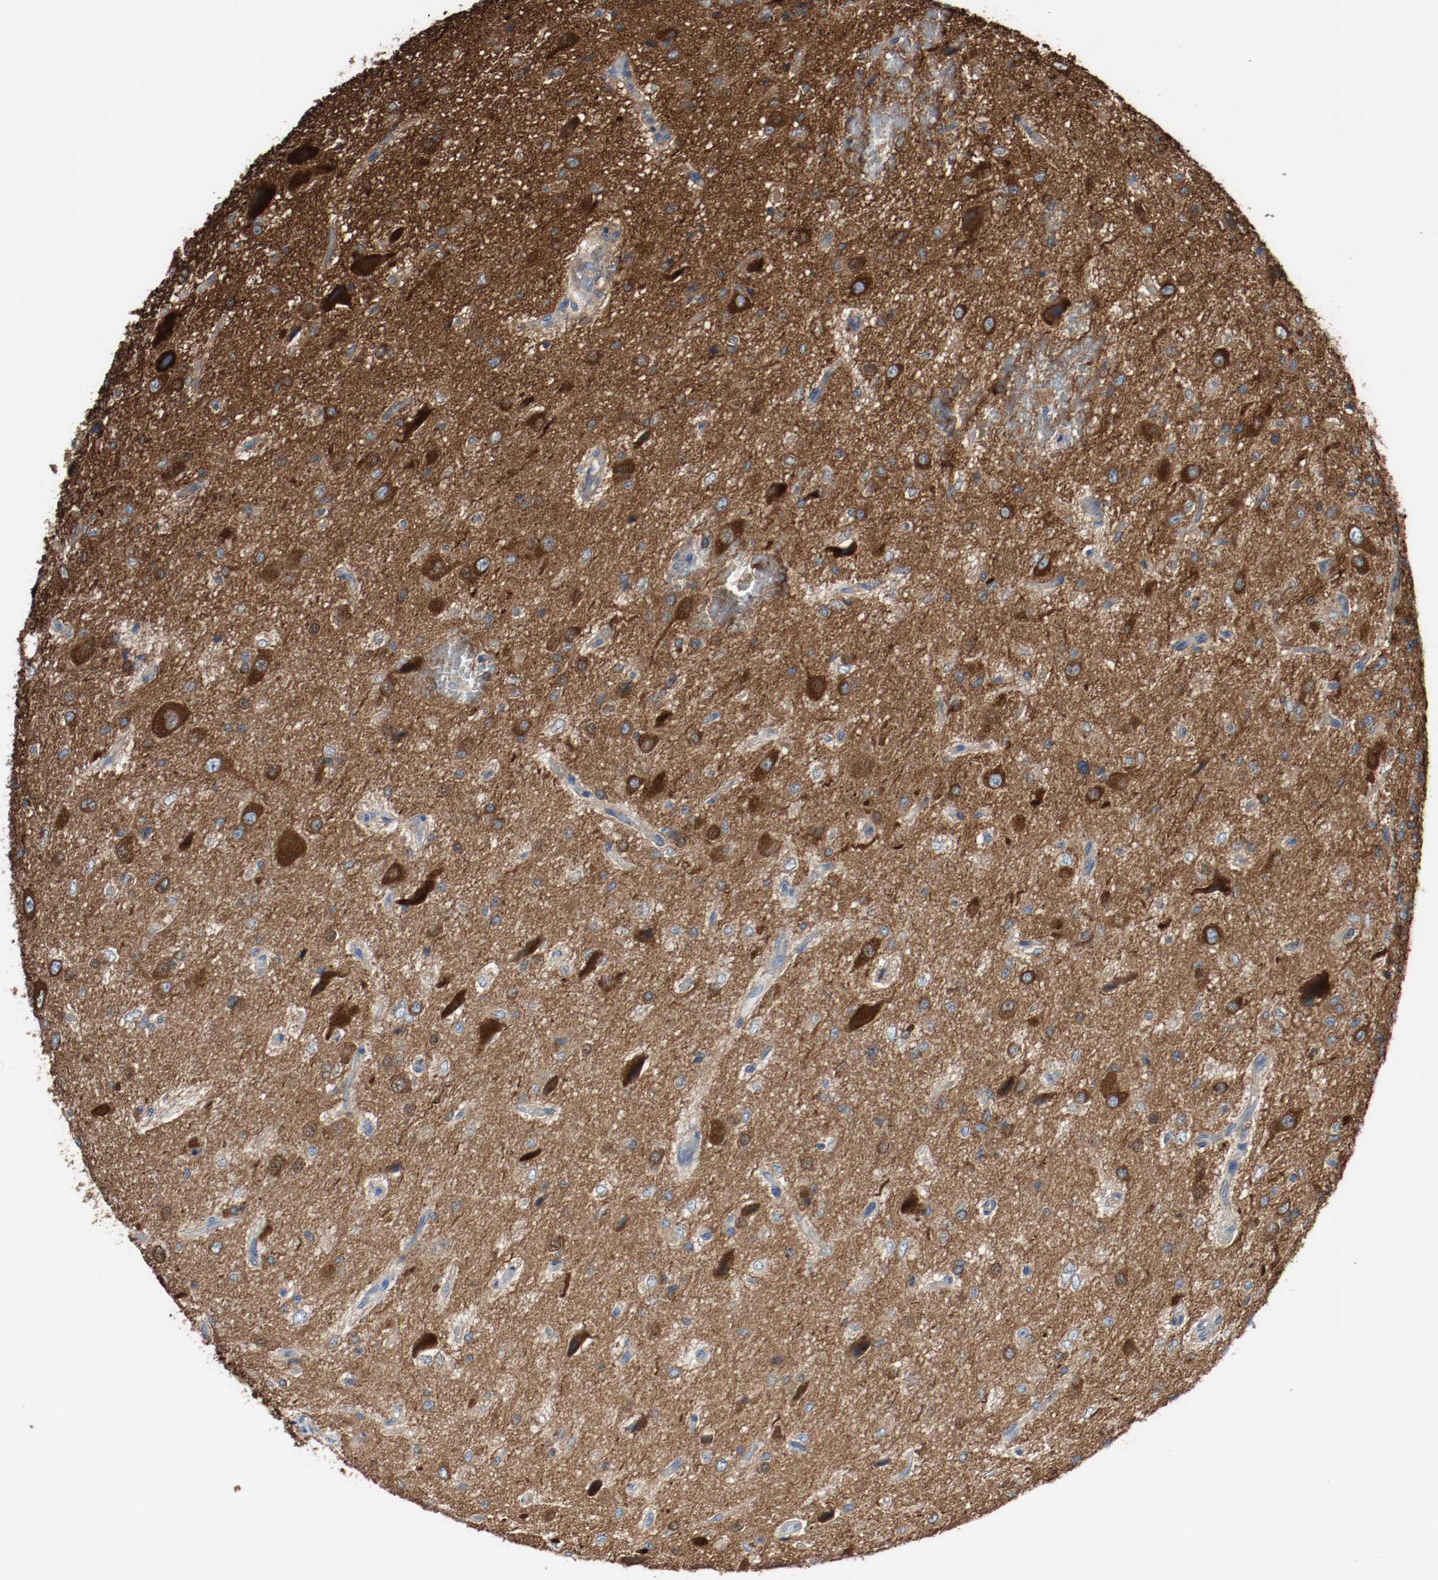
{"staining": {"intensity": "strong", "quantity": ">75%", "location": "cytoplasmic/membranous"}, "tissue": "glioma", "cell_type": "Tumor cells", "image_type": "cancer", "snomed": [{"axis": "morphology", "description": "Glioma, malignant, High grade"}, {"axis": "topography", "description": "pancreas cauda"}], "caption": "Immunohistochemistry histopathology image of human glioma stained for a protein (brown), which reveals high levels of strong cytoplasmic/membranous positivity in approximately >75% of tumor cells.", "gene": "TUBA3D", "patient": {"sex": "male", "age": 60}}